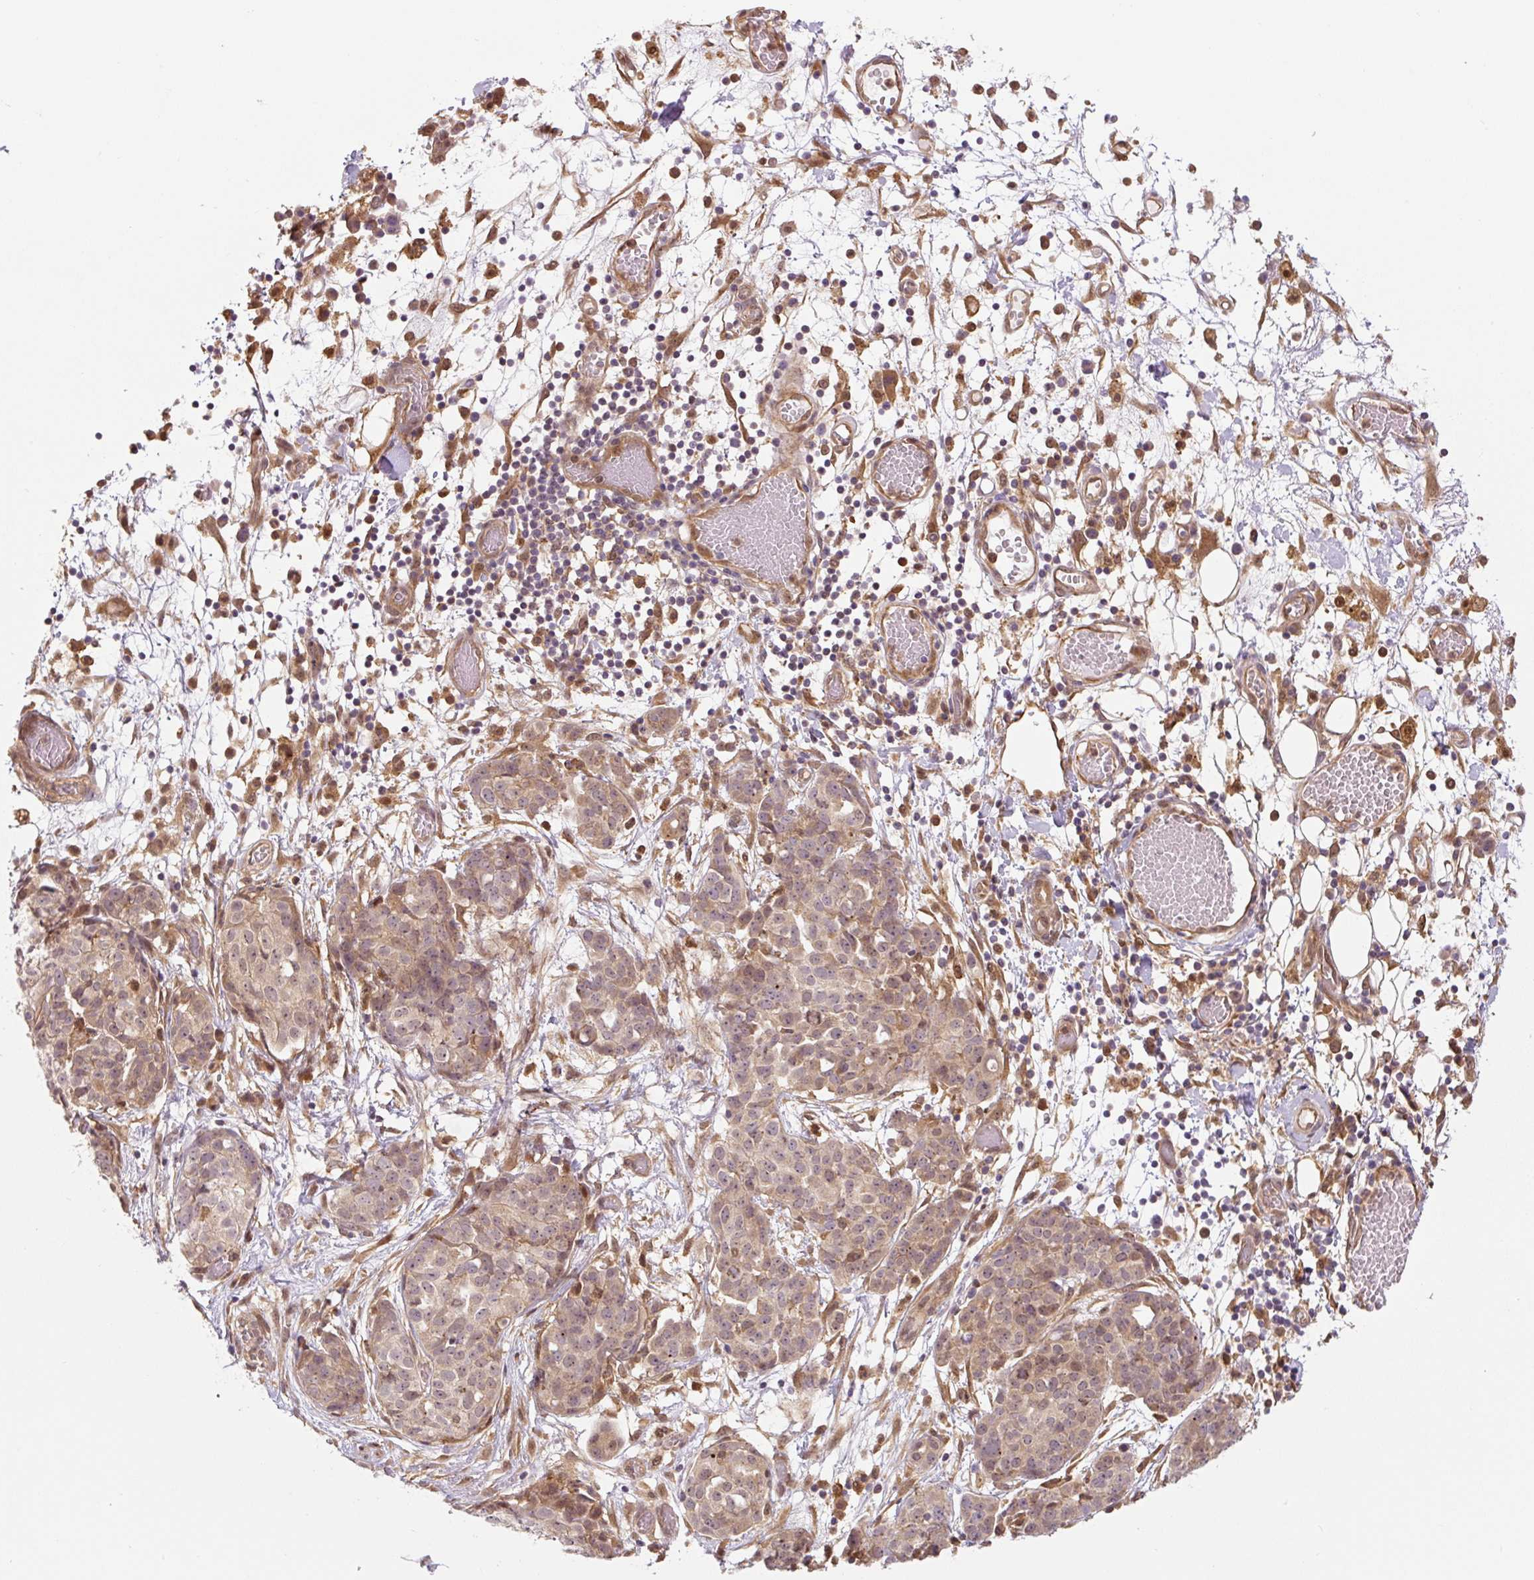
{"staining": {"intensity": "moderate", "quantity": ">75%", "location": "cytoplasmic/membranous"}, "tissue": "ovarian cancer", "cell_type": "Tumor cells", "image_type": "cancer", "snomed": [{"axis": "morphology", "description": "Cystadenocarcinoma, serous, NOS"}, {"axis": "topography", "description": "Soft tissue"}, {"axis": "topography", "description": "Ovary"}], "caption": "Protein expression analysis of human serous cystadenocarcinoma (ovarian) reveals moderate cytoplasmic/membranous positivity in about >75% of tumor cells.", "gene": "ZSWIM7", "patient": {"sex": "female", "age": 57}}